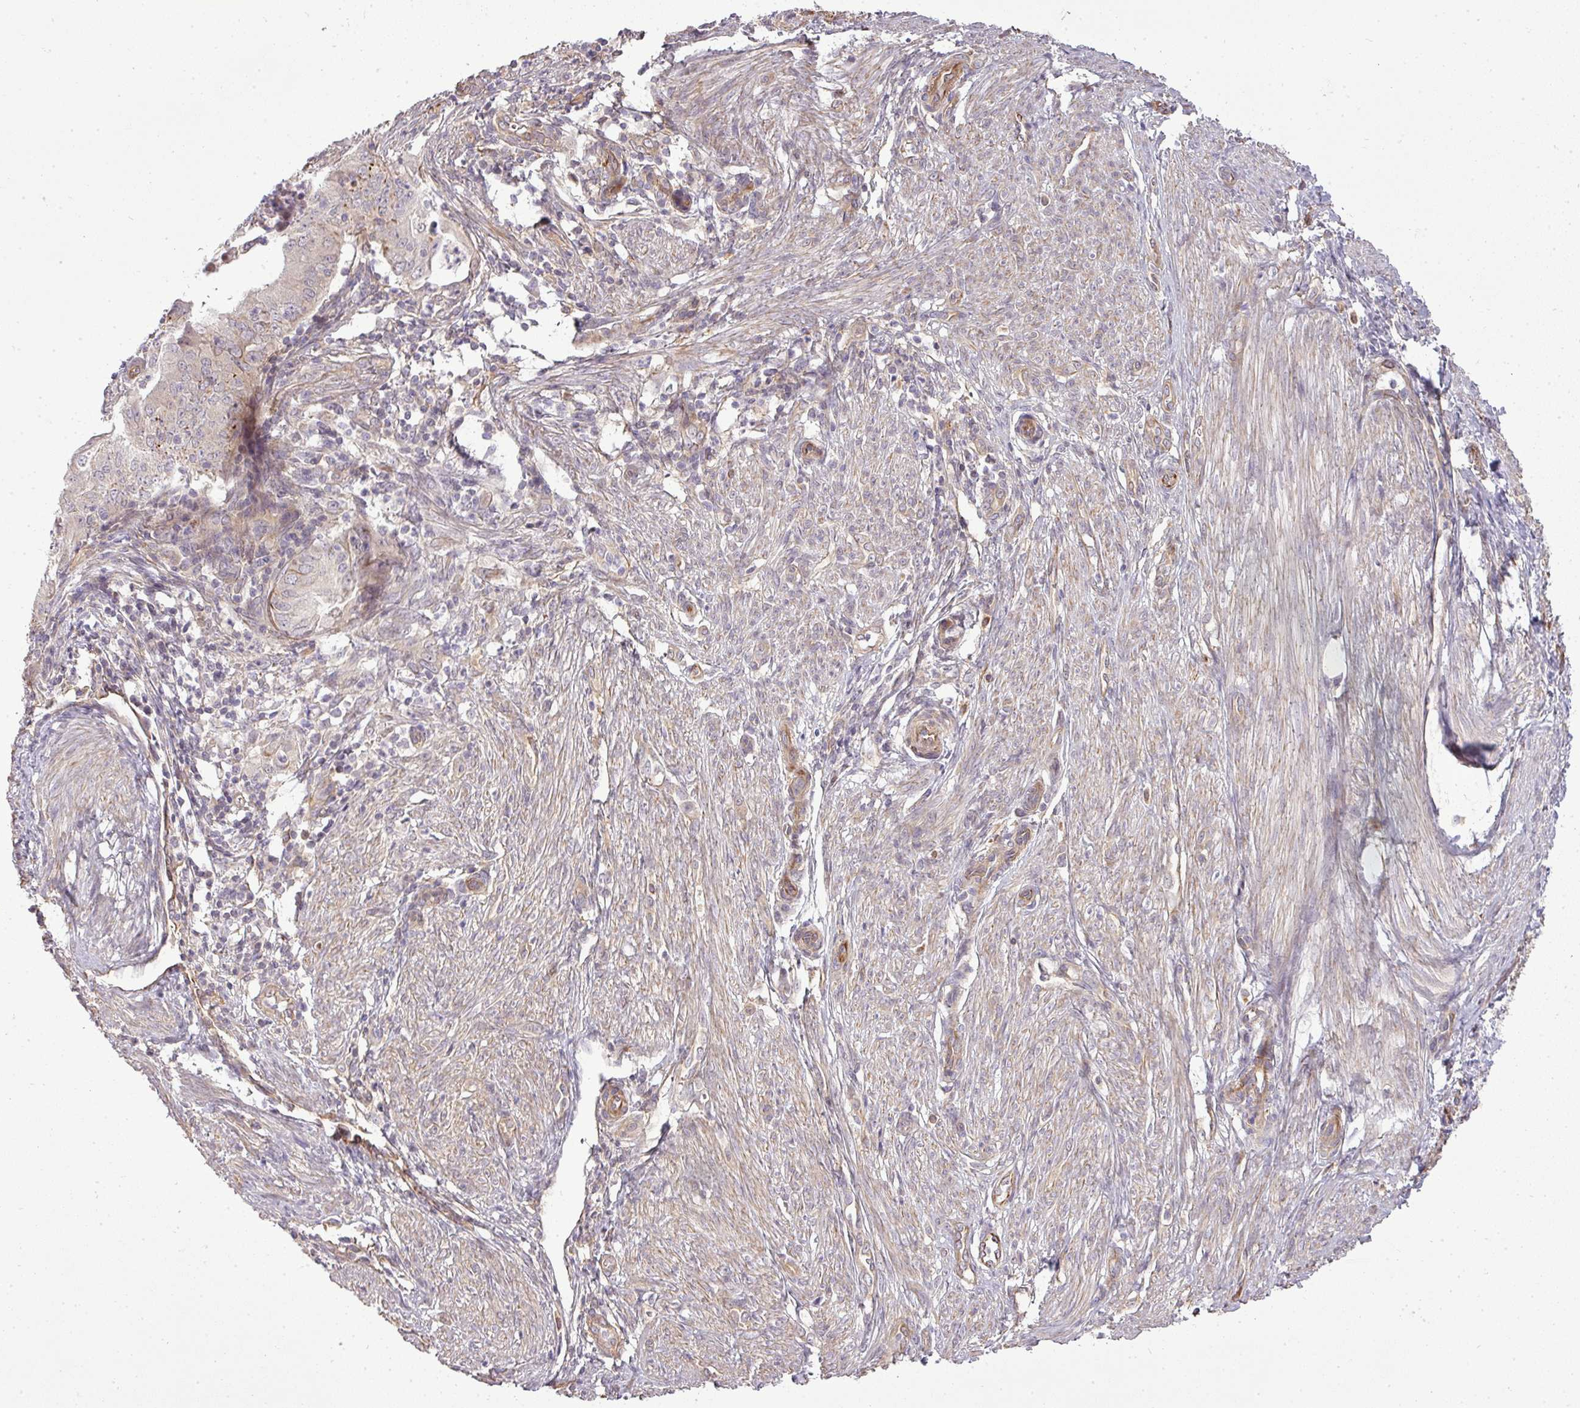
{"staining": {"intensity": "negative", "quantity": "none", "location": "none"}, "tissue": "endometrial cancer", "cell_type": "Tumor cells", "image_type": "cancer", "snomed": [{"axis": "morphology", "description": "Adenocarcinoma, NOS"}, {"axis": "topography", "description": "Endometrium"}], "caption": "Endometrial cancer stained for a protein using immunohistochemistry (IHC) demonstrates no positivity tumor cells.", "gene": "PDRG1", "patient": {"sex": "female", "age": 50}}